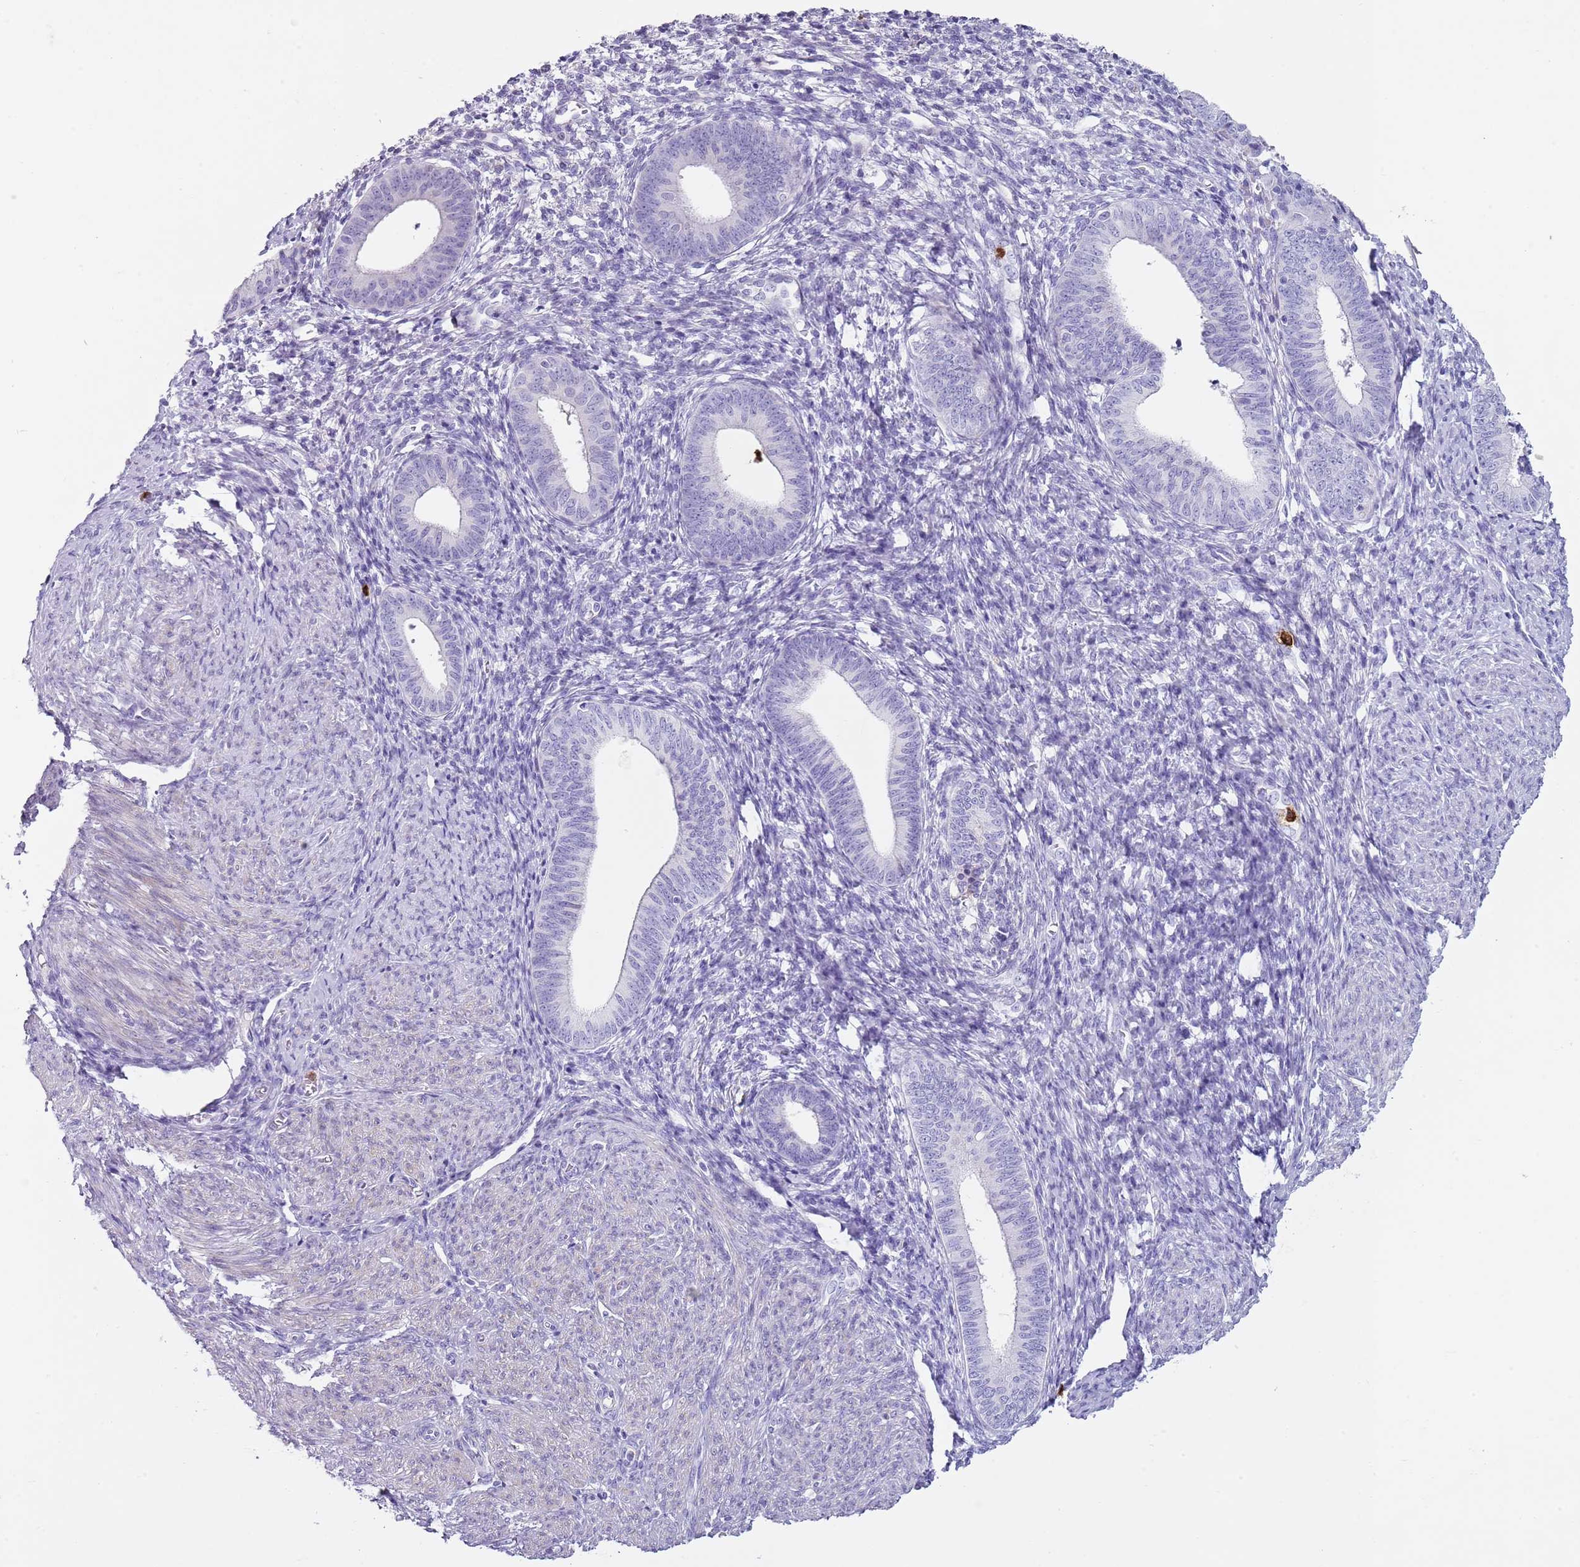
{"staining": {"intensity": "negative", "quantity": "none", "location": "none"}, "tissue": "endometrial cancer", "cell_type": "Tumor cells", "image_type": "cancer", "snomed": [{"axis": "morphology", "description": "Adenocarcinoma, NOS"}, {"axis": "topography", "description": "Endometrium"}], "caption": "This is a photomicrograph of immunohistochemistry (IHC) staining of endometrial cancer, which shows no staining in tumor cells.", "gene": "CD177", "patient": {"sex": "female", "age": 79}}